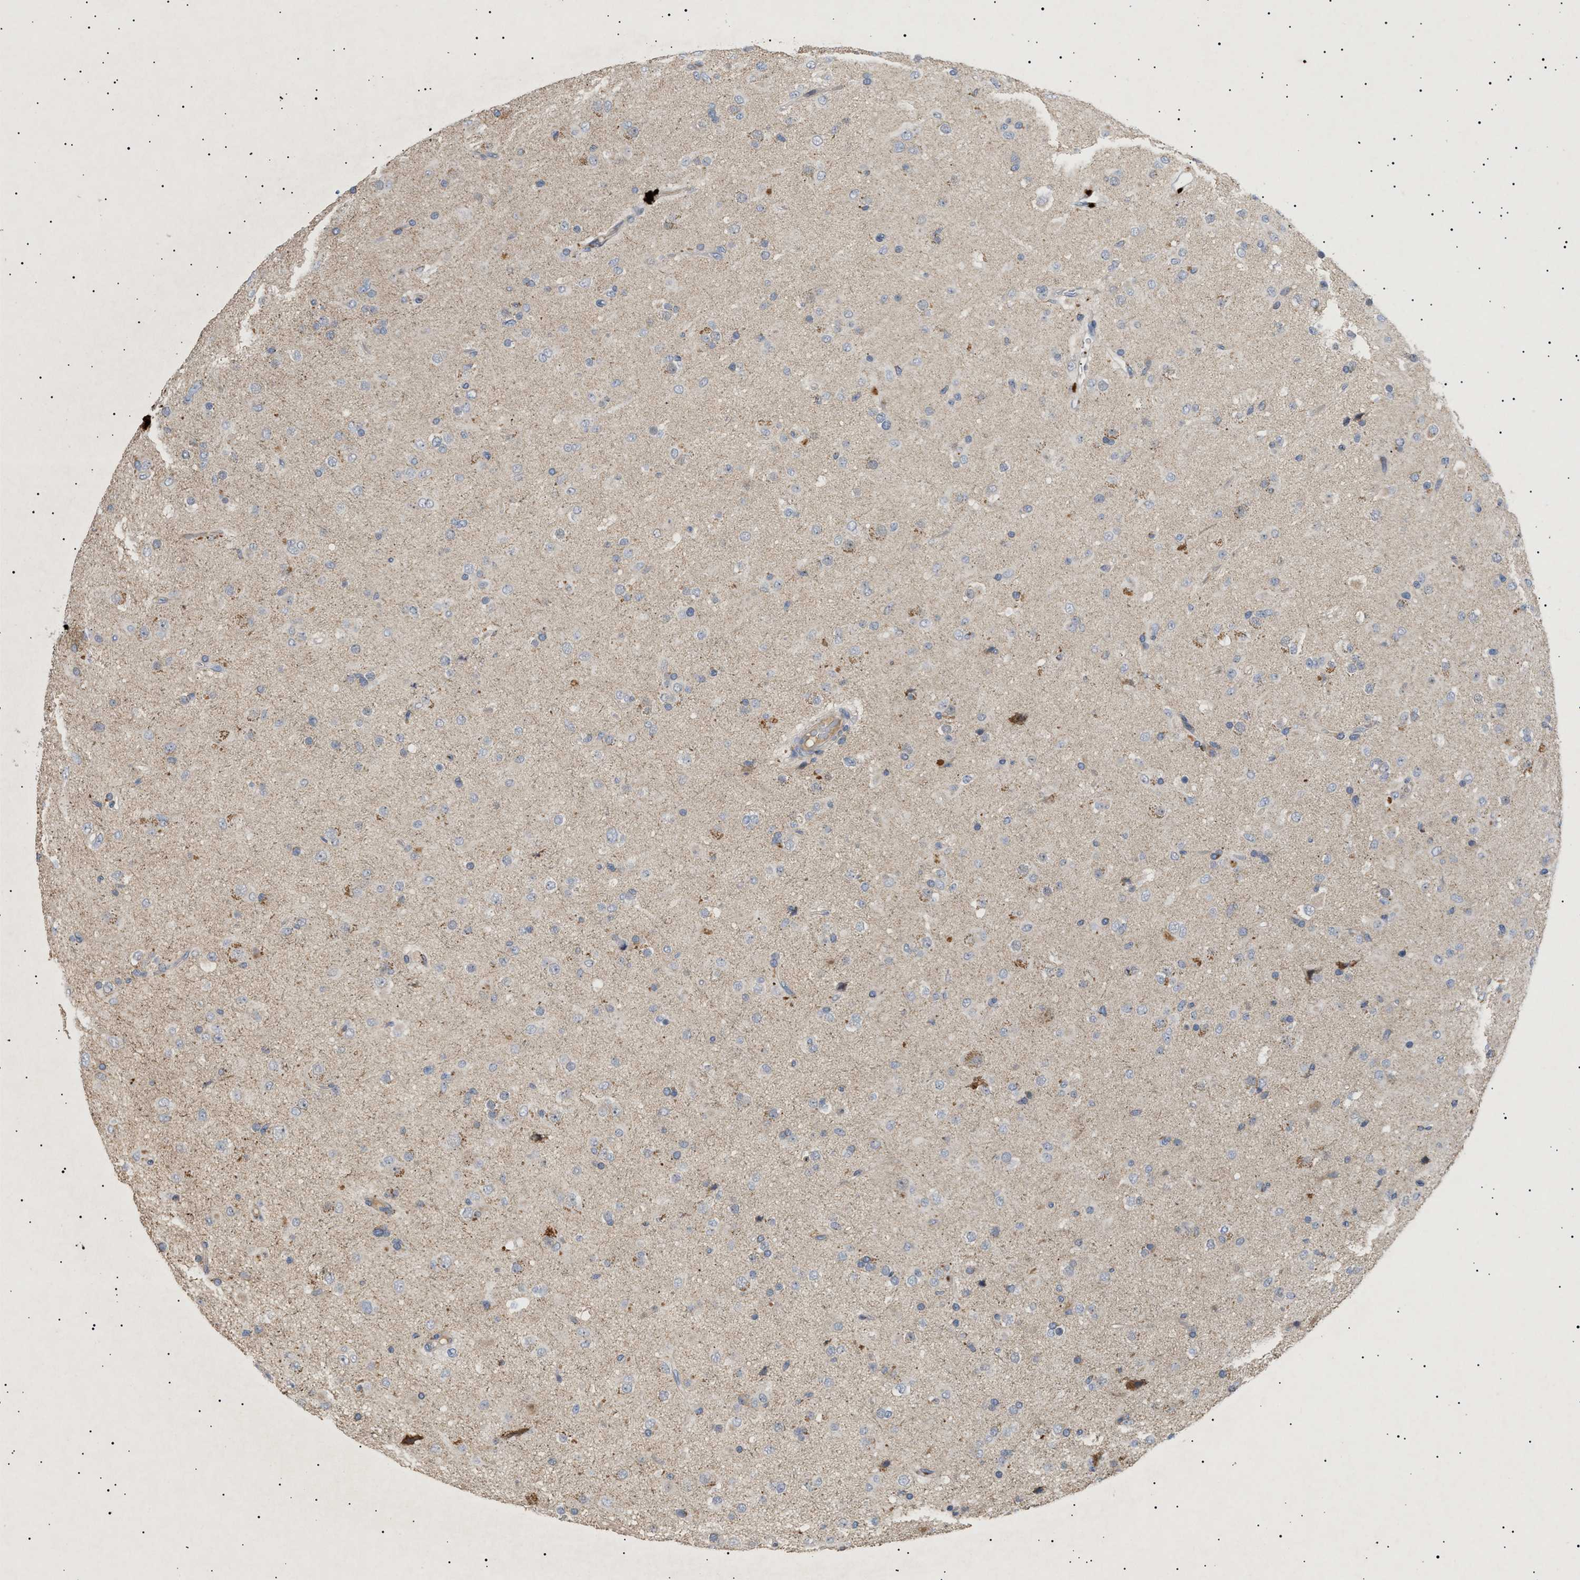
{"staining": {"intensity": "weak", "quantity": "<25%", "location": "cytoplasmic/membranous"}, "tissue": "glioma", "cell_type": "Tumor cells", "image_type": "cancer", "snomed": [{"axis": "morphology", "description": "Glioma, malignant, Low grade"}, {"axis": "topography", "description": "Brain"}], "caption": "Tumor cells are negative for brown protein staining in malignant glioma (low-grade).", "gene": "SIRT5", "patient": {"sex": "male", "age": 65}}